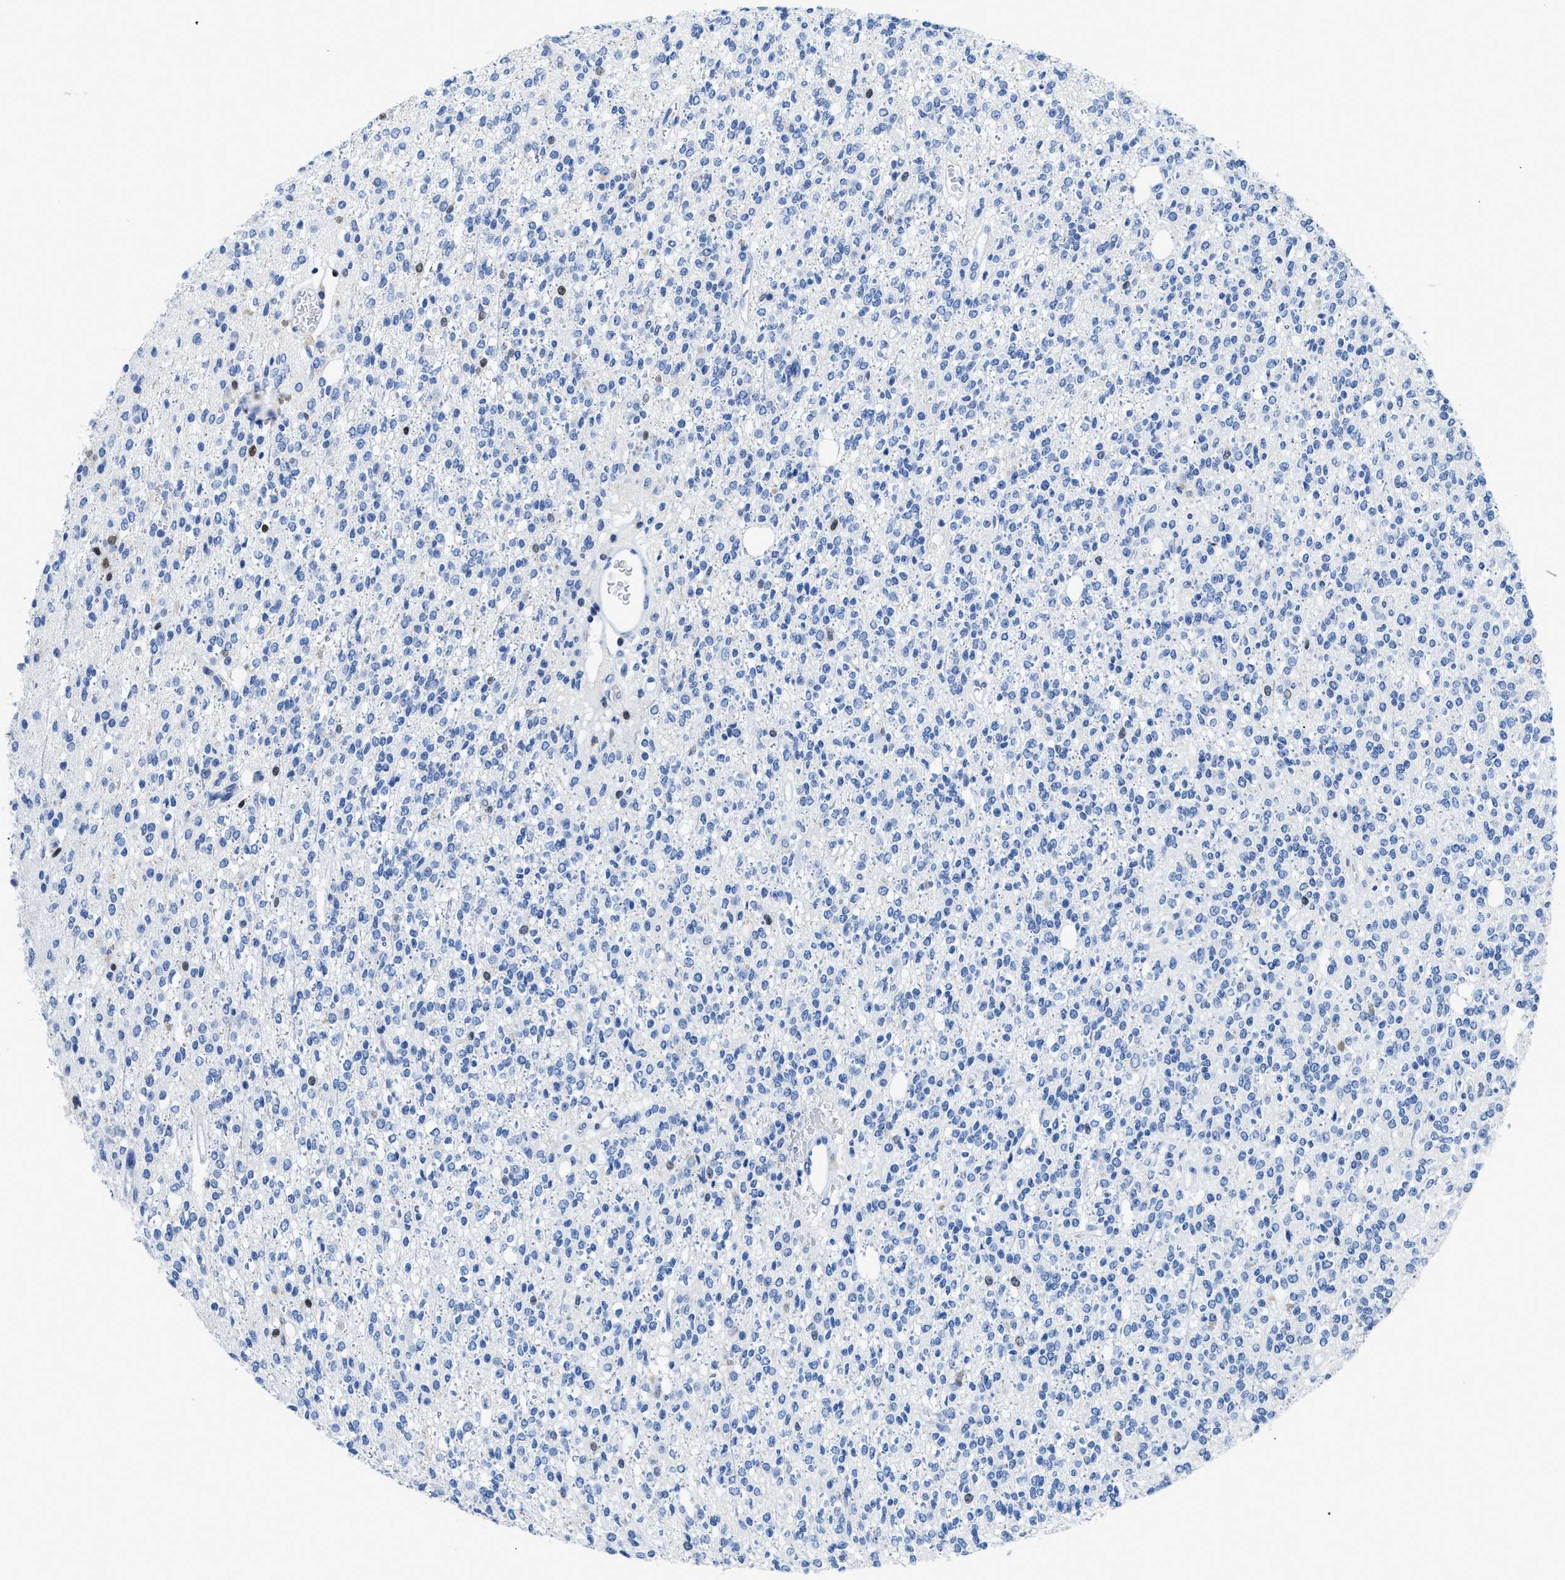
{"staining": {"intensity": "negative", "quantity": "none", "location": "none"}, "tissue": "glioma", "cell_type": "Tumor cells", "image_type": "cancer", "snomed": [{"axis": "morphology", "description": "Glioma, malignant, High grade"}, {"axis": "topography", "description": "Brain"}], "caption": "IHC histopathology image of human glioma stained for a protein (brown), which shows no expression in tumor cells.", "gene": "NFATC2", "patient": {"sex": "male", "age": 34}}